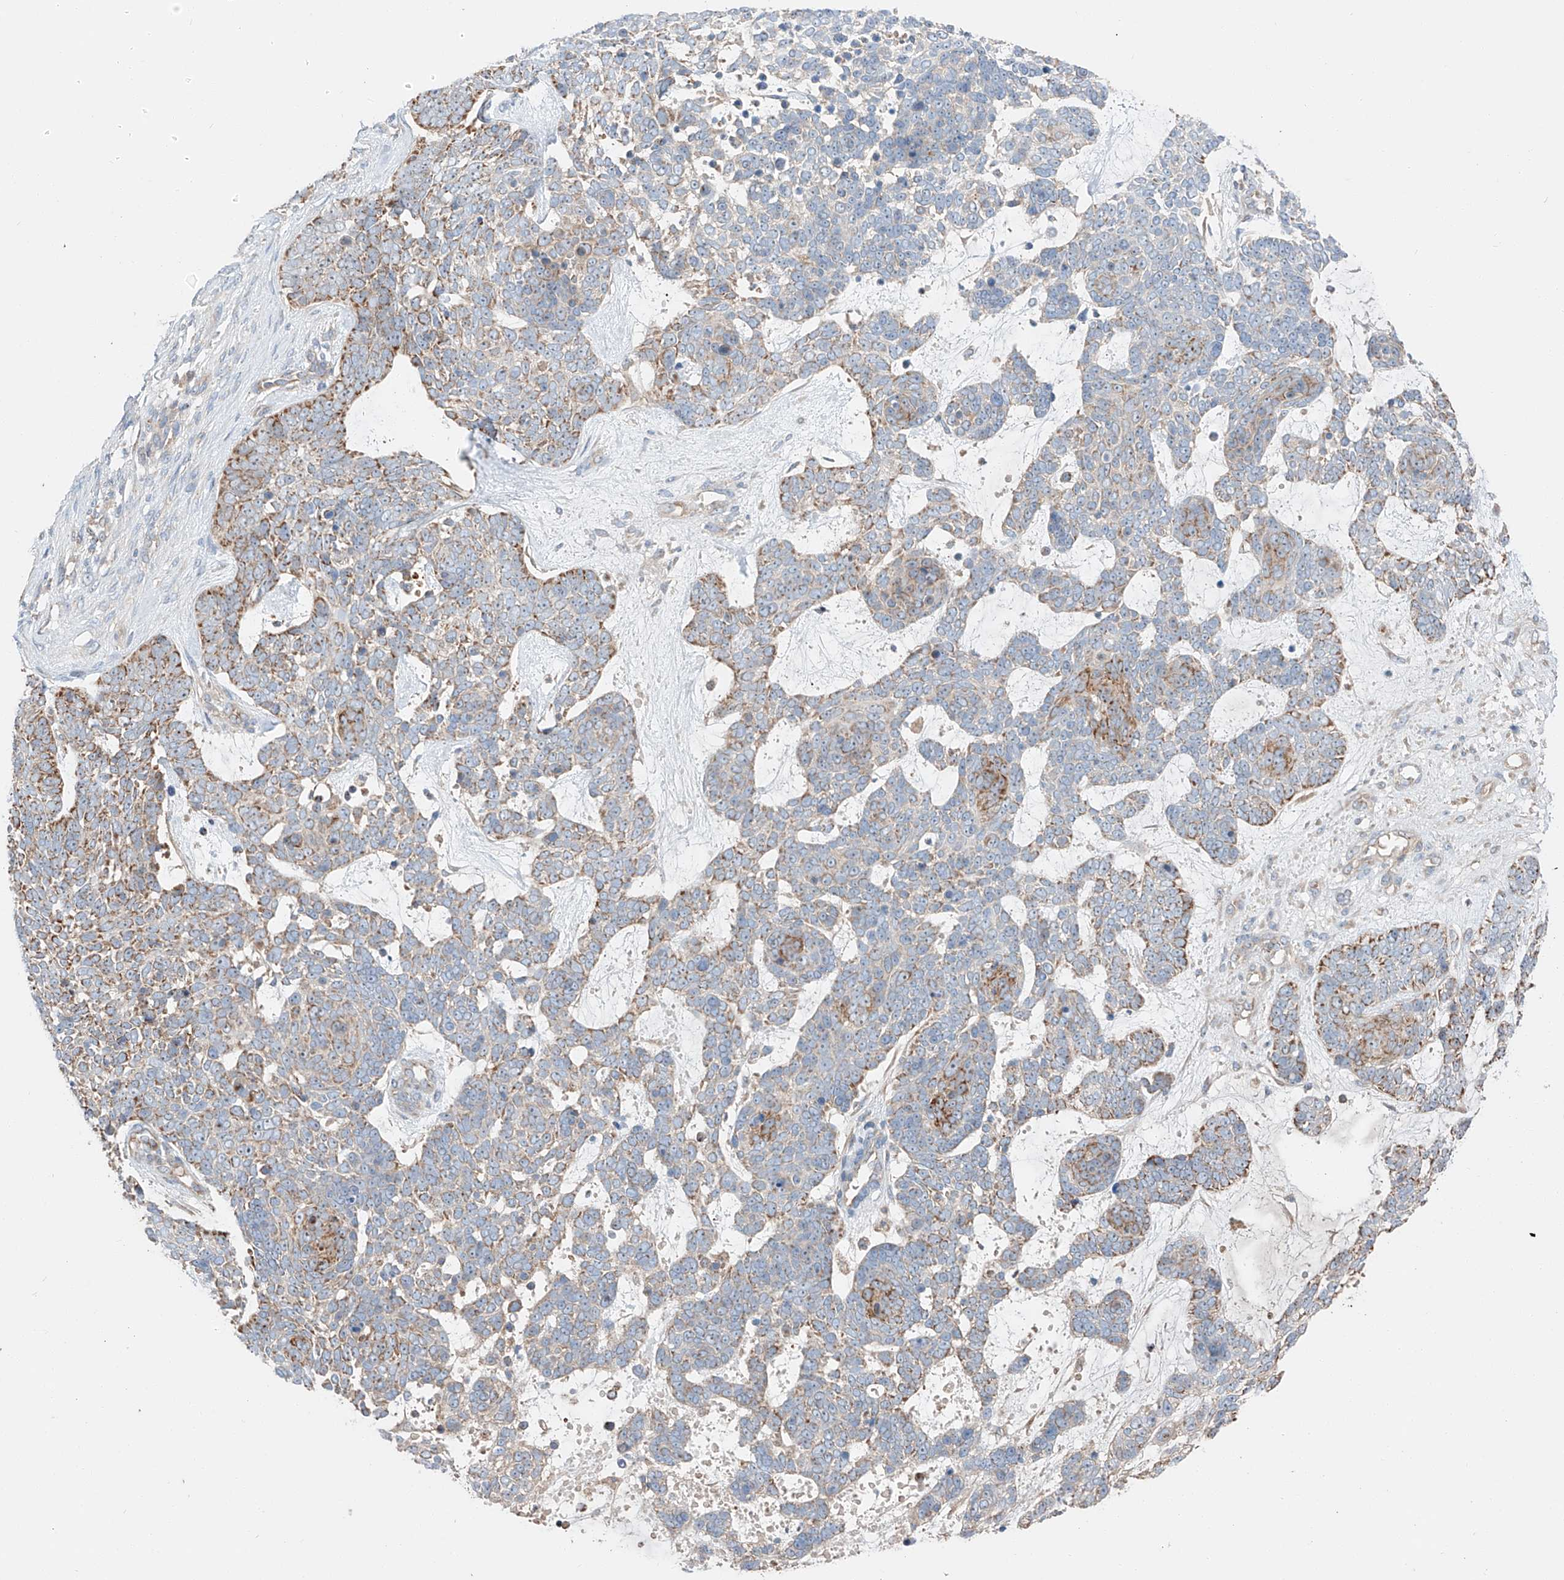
{"staining": {"intensity": "strong", "quantity": "25%-75%", "location": "cytoplasmic/membranous"}, "tissue": "skin cancer", "cell_type": "Tumor cells", "image_type": "cancer", "snomed": [{"axis": "morphology", "description": "Basal cell carcinoma"}, {"axis": "topography", "description": "Skin"}], "caption": "High-power microscopy captured an immunohistochemistry (IHC) micrograph of basal cell carcinoma (skin), revealing strong cytoplasmic/membranous staining in about 25%-75% of tumor cells.", "gene": "RUSC1", "patient": {"sex": "female", "age": 81}}